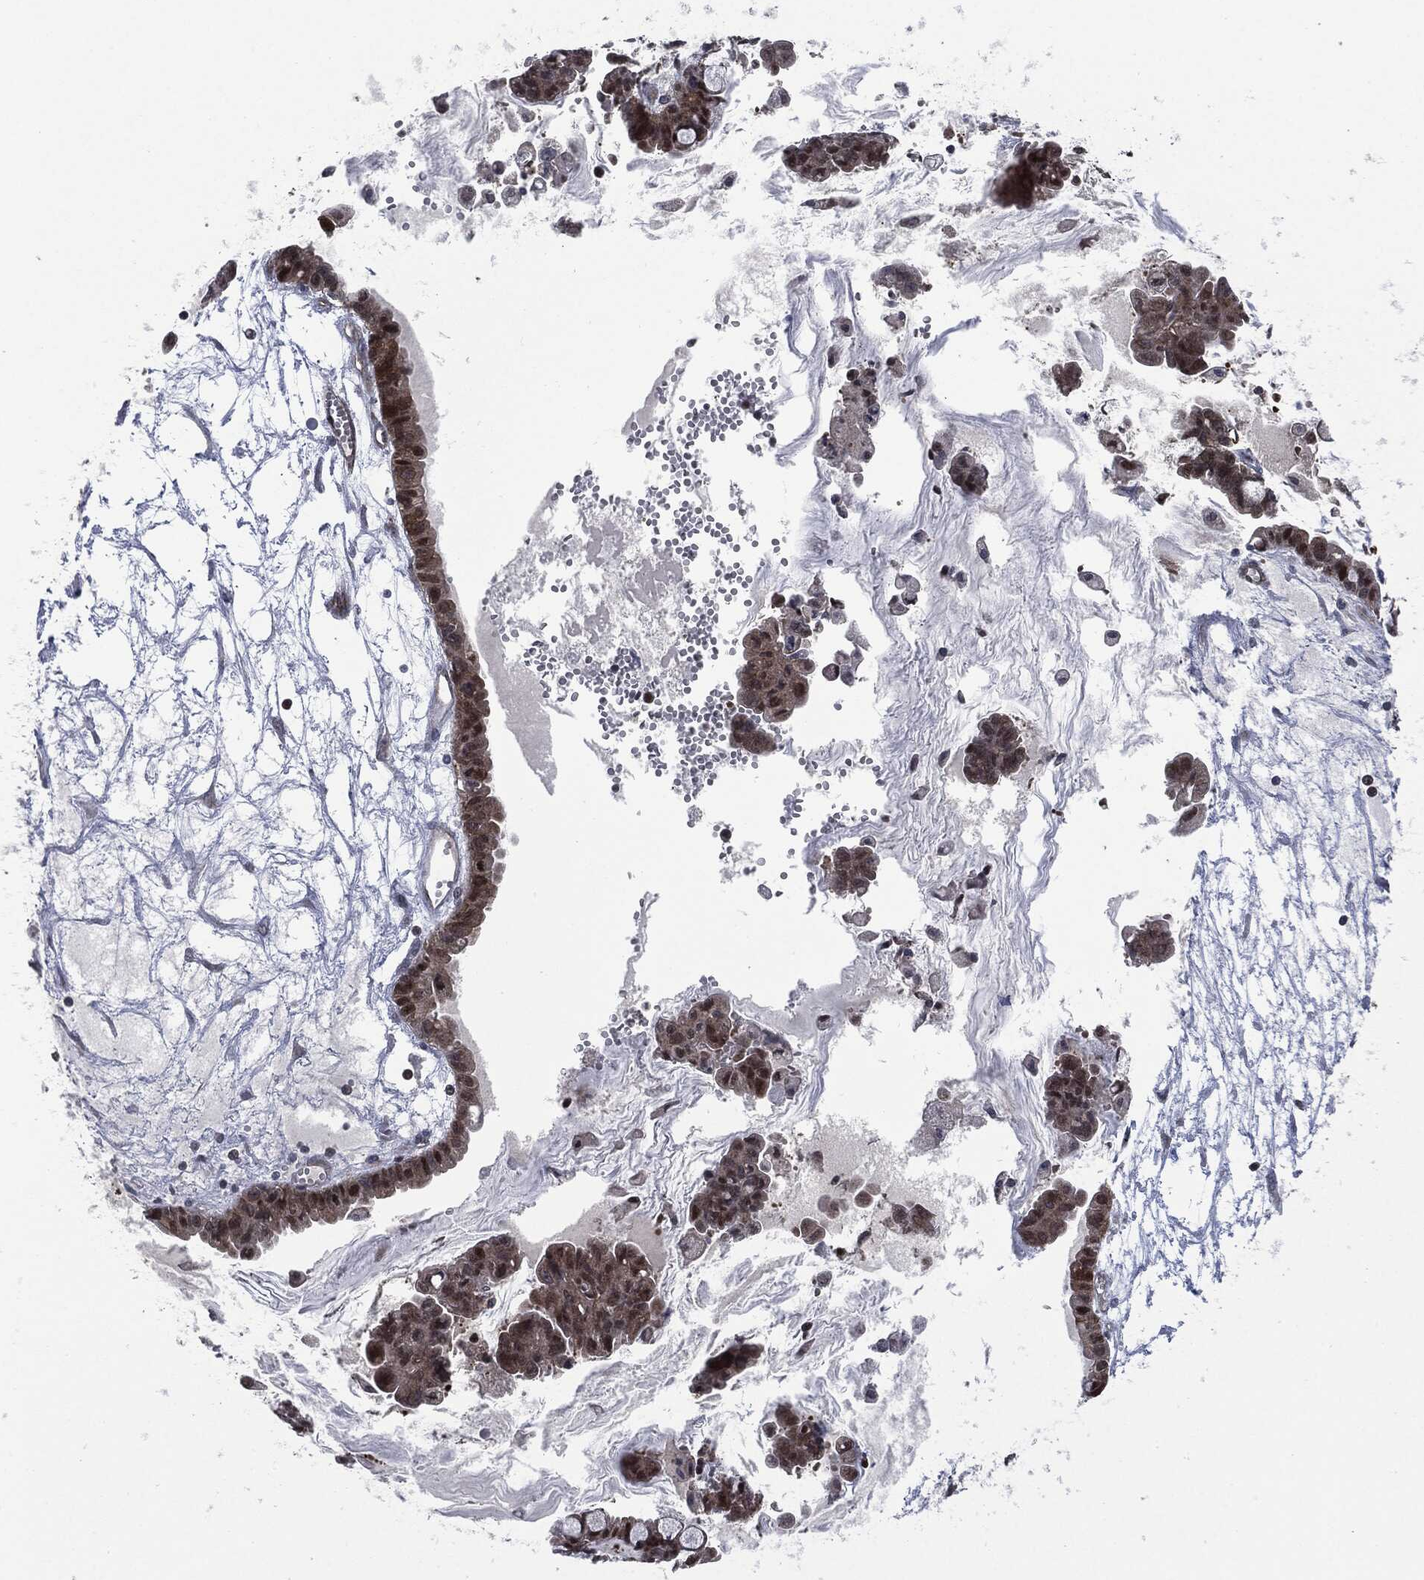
{"staining": {"intensity": "strong", "quantity": "25%-75%", "location": "cytoplasmic/membranous"}, "tissue": "ovarian cancer", "cell_type": "Tumor cells", "image_type": "cancer", "snomed": [{"axis": "morphology", "description": "Cystadenocarcinoma, mucinous, NOS"}, {"axis": "topography", "description": "Ovary"}], "caption": "A photomicrograph showing strong cytoplasmic/membranous expression in approximately 25%-75% of tumor cells in mucinous cystadenocarcinoma (ovarian), as visualized by brown immunohistochemical staining.", "gene": "HRAS", "patient": {"sex": "female", "age": 63}}